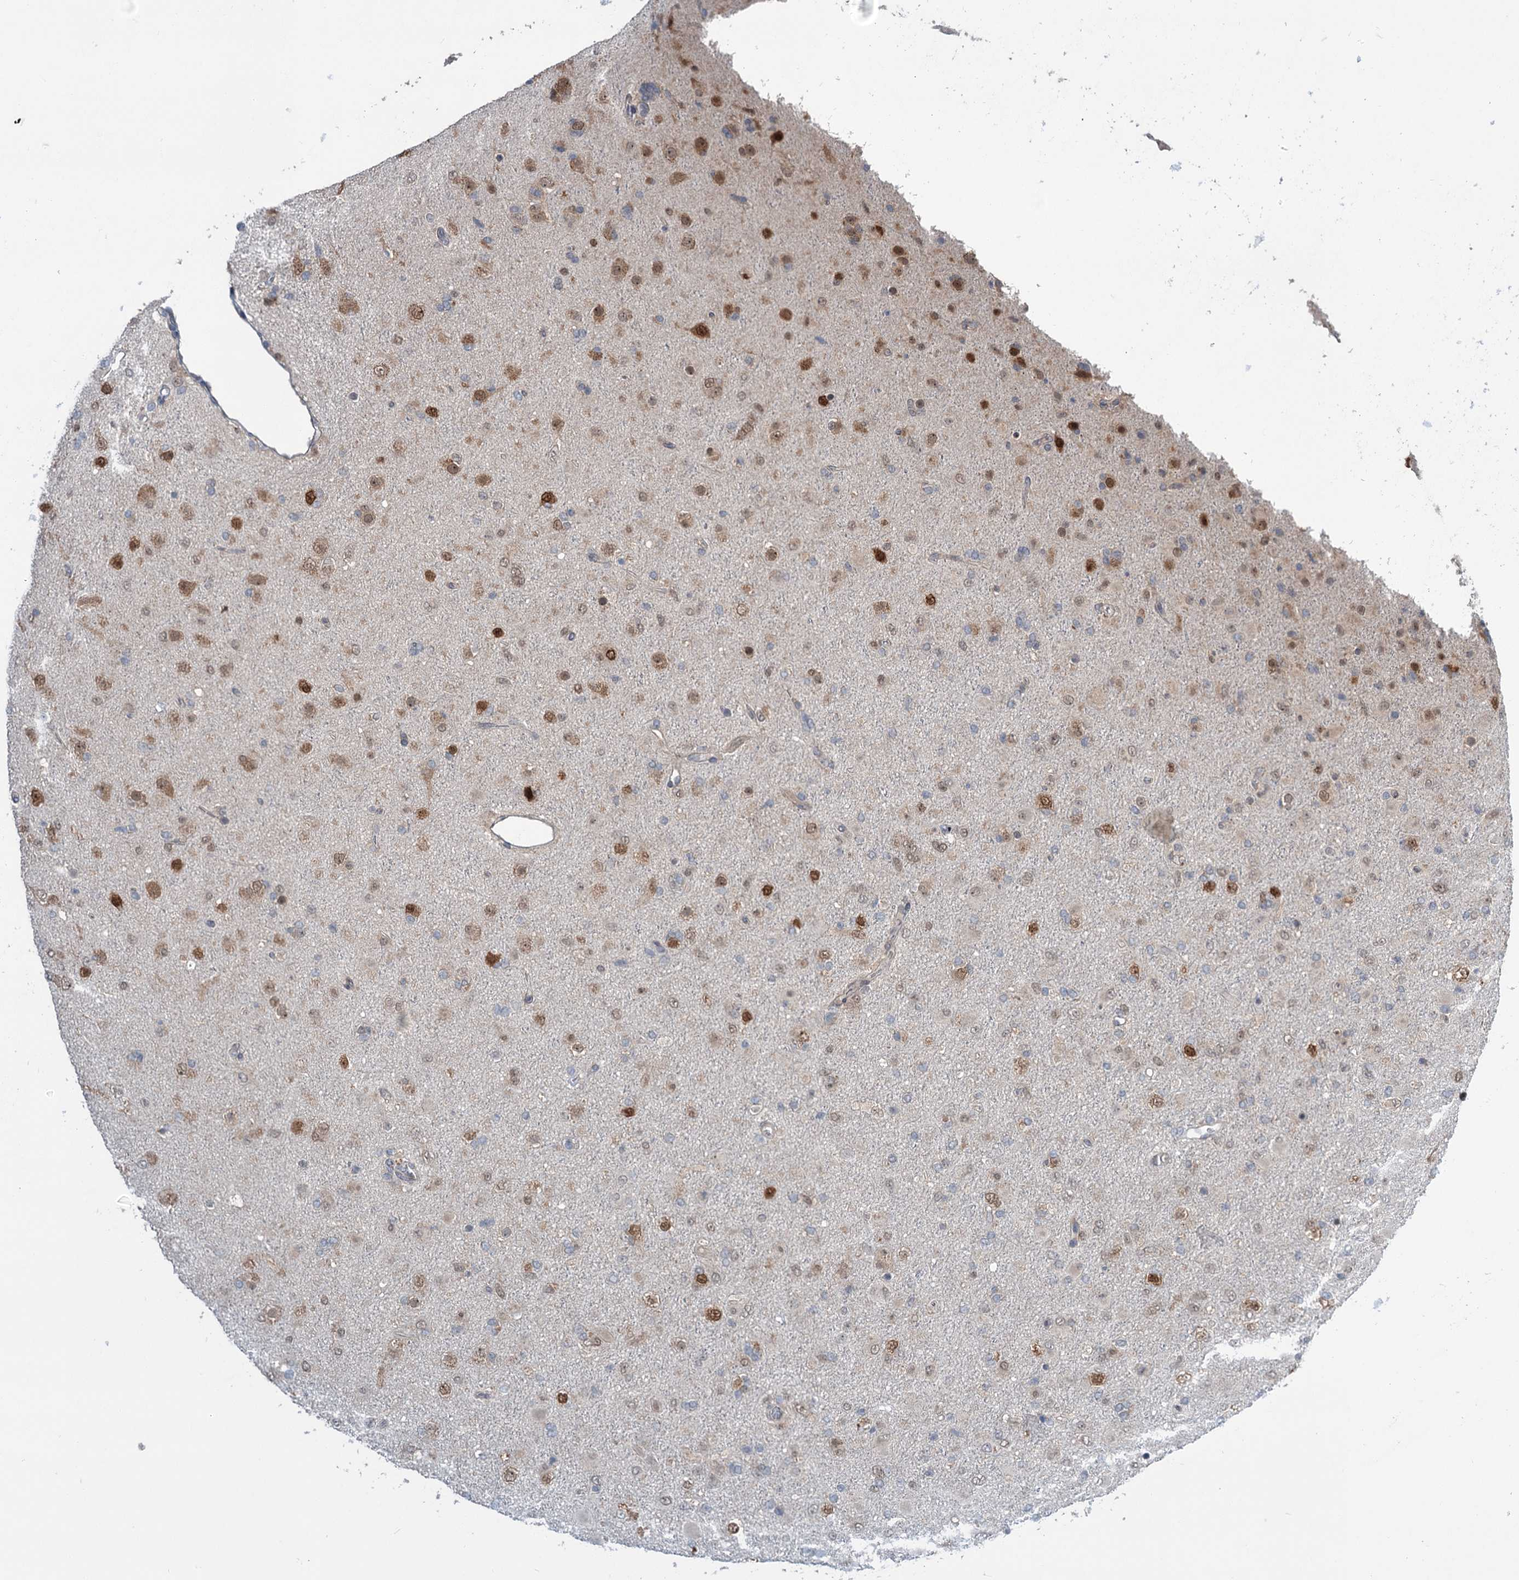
{"staining": {"intensity": "moderate", "quantity": "<25%", "location": "nuclear"}, "tissue": "glioma", "cell_type": "Tumor cells", "image_type": "cancer", "snomed": [{"axis": "morphology", "description": "Glioma, malignant, Low grade"}, {"axis": "topography", "description": "Brain"}], "caption": "Glioma stained with a brown dye shows moderate nuclear positive expression in about <25% of tumor cells.", "gene": "DCUN1D4", "patient": {"sex": "male", "age": 65}}